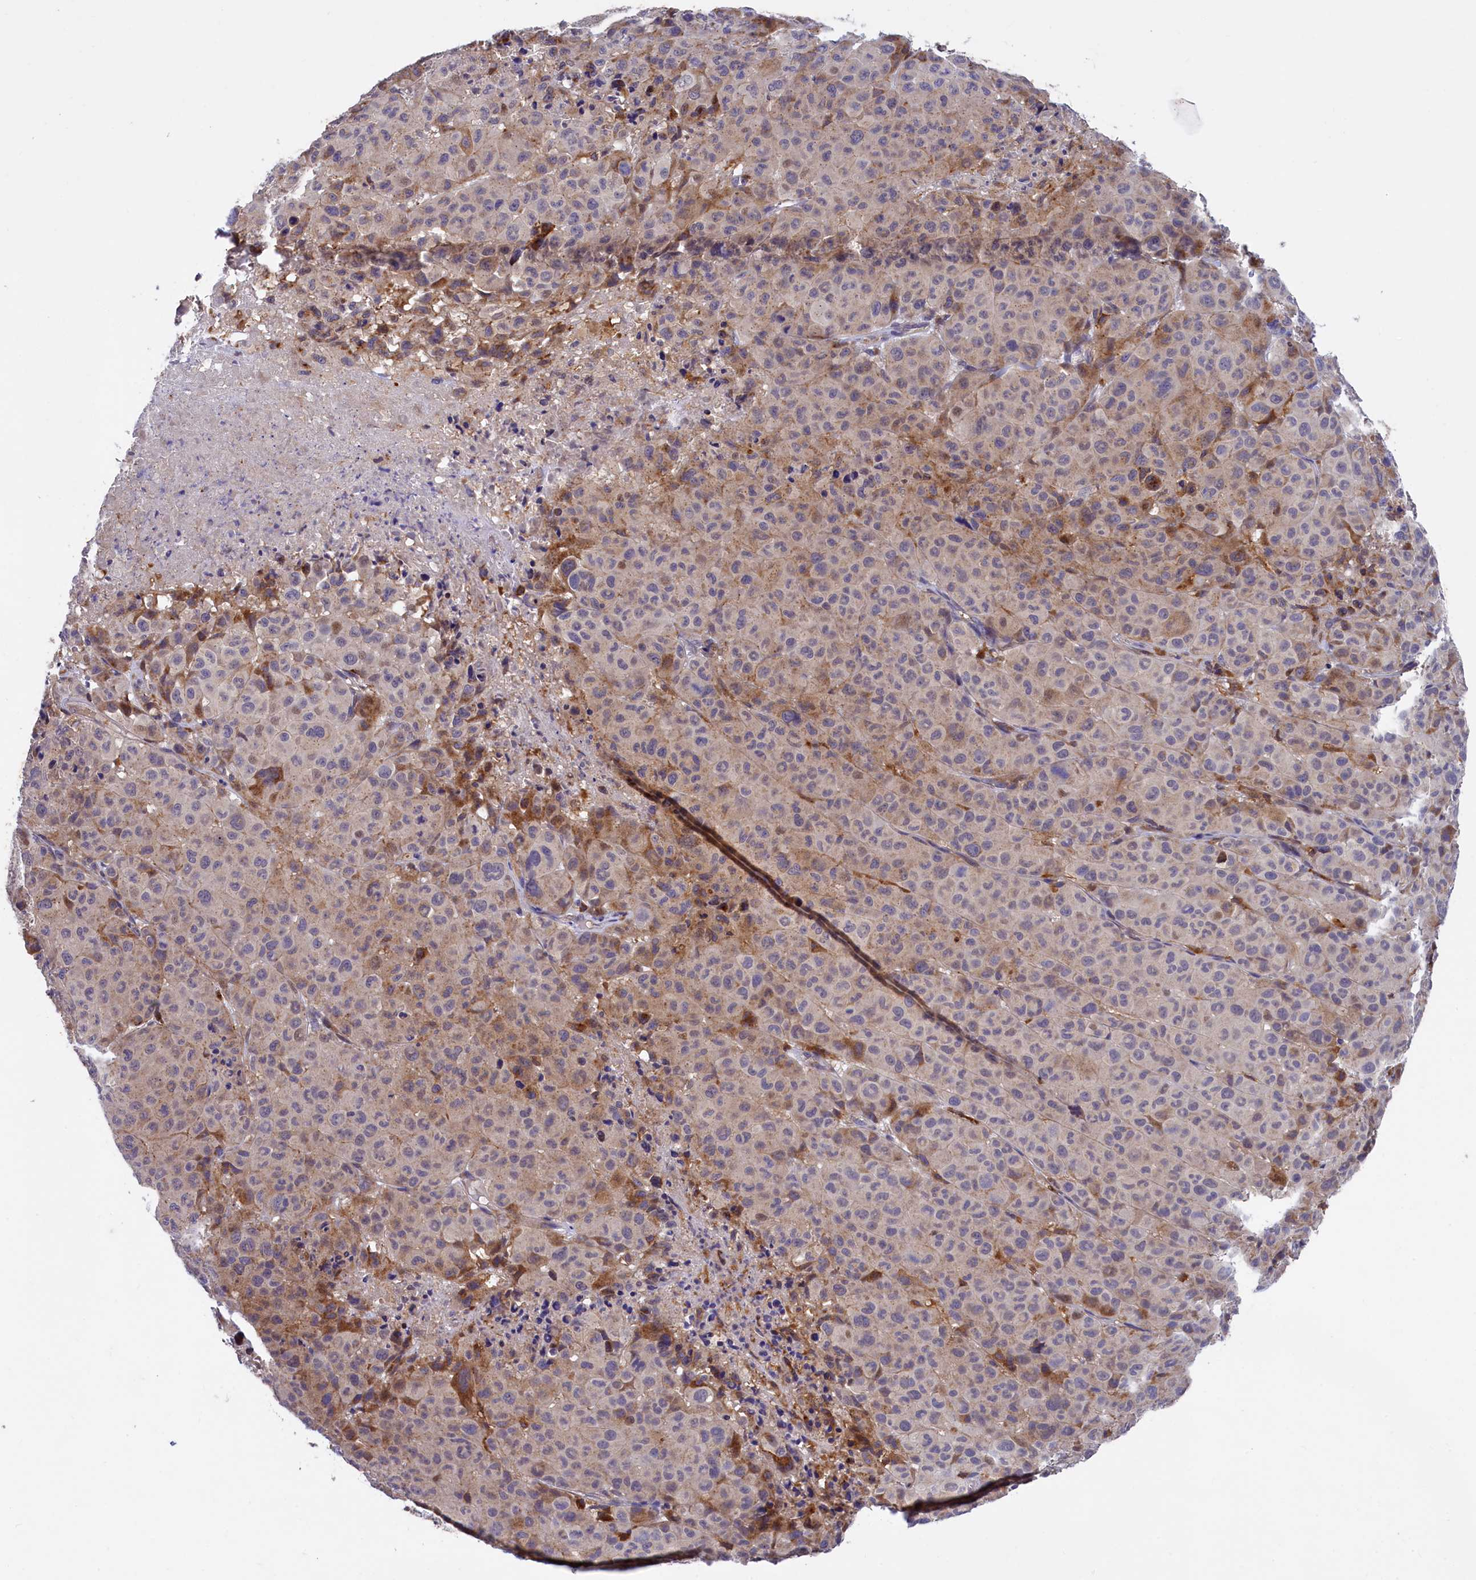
{"staining": {"intensity": "moderate", "quantity": "<25%", "location": "cytoplasmic/membranous"}, "tissue": "melanoma", "cell_type": "Tumor cells", "image_type": "cancer", "snomed": [{"axis": "morphology", "description": "Malignant melanoma, NOS"}, {"axis": "topography", "description": "Skin"}], "caption": "DAB (3,3'-diaminobenzidine) immunohistochemical staining of human malignant melanoma exhibits moderate cytoplasmic/membranous protein staining in approximately <25% of tumor cells. Using DAB (3,3'-diaminobenzidine) (brown) and hematoxylin (blue) stains, captured at high magnification using brightfield microscopy.", "gene": "NAIP", "patient": {"sex": "male", "age": 73}}